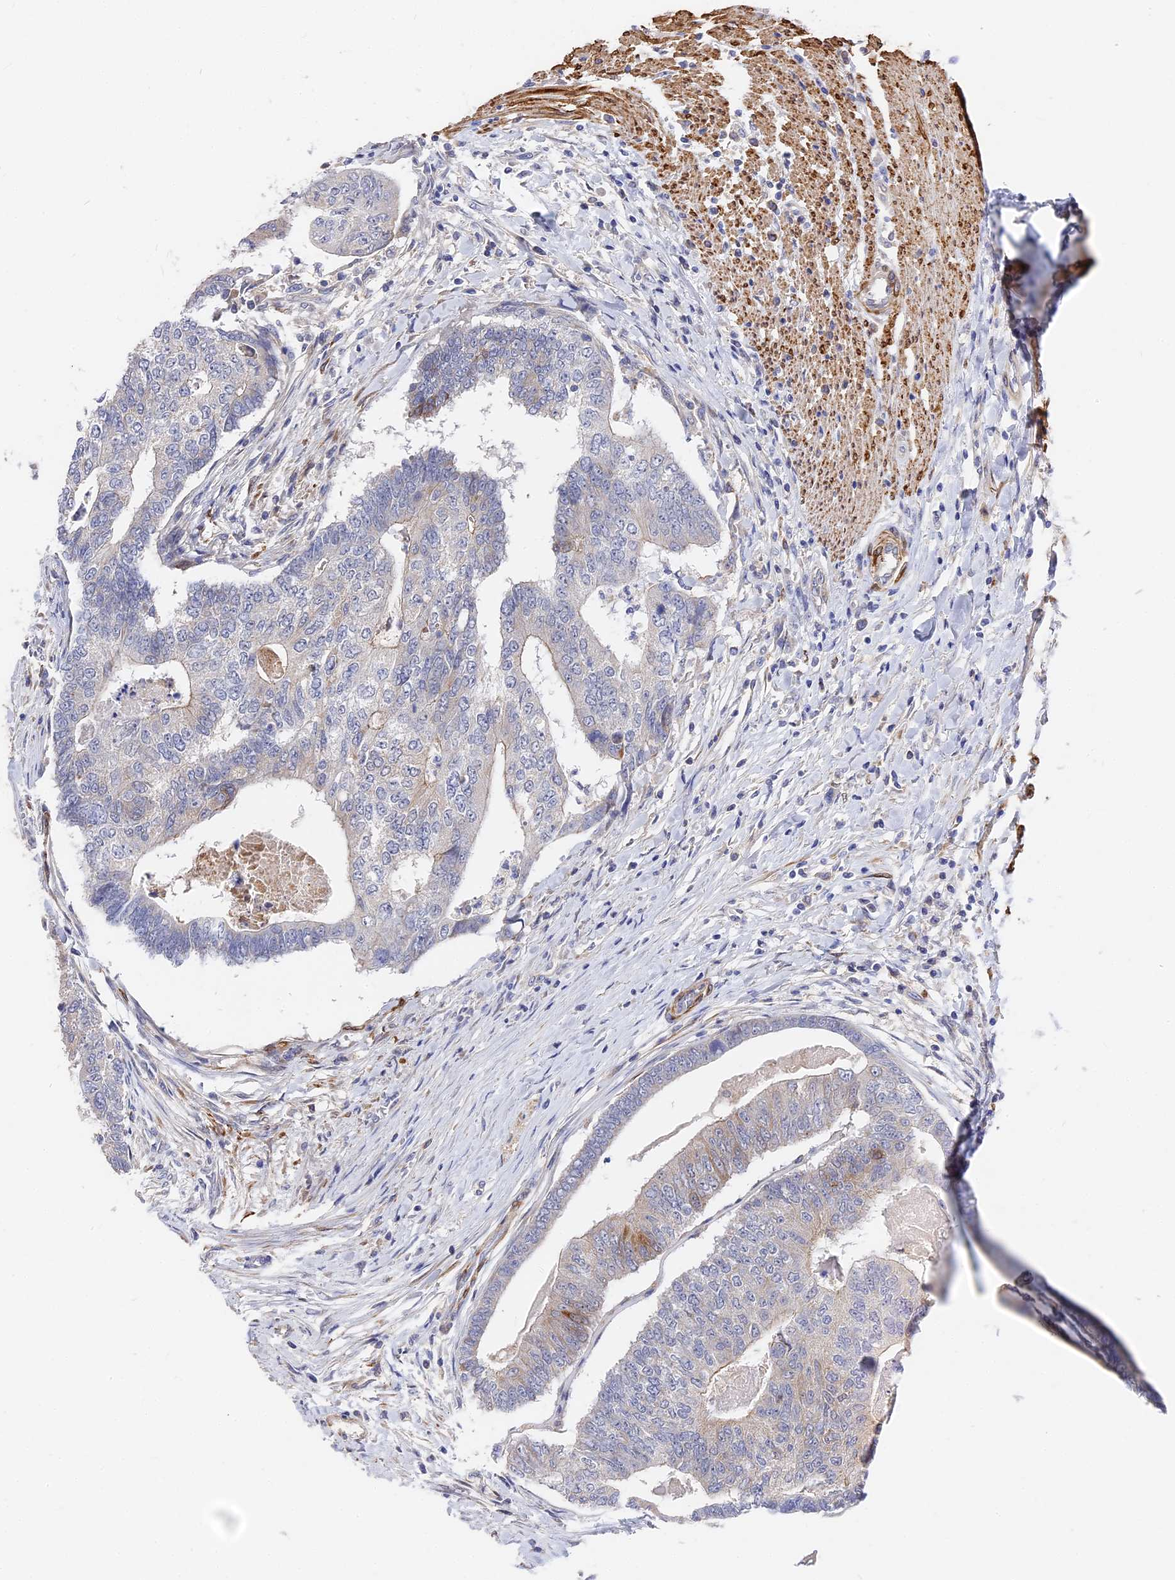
{"staining": {"intensity": "moderate", "quantity": "<25%", "location": "cytoplasmic/membranous"}, "tissue": "colorectal cancer", "cell_type": "Tumor cells", "image_type": "cancer", "snomed": [{"axis": "morphology", "description": "Adenocarcinoma, NOS"}, {"axis": "topography", "description": "Colon"}], "caption": "Protein expression analysis of human adenocarcinoma (colorectal) reveals moderate cytoplasmic/membranous staining in approximately <25% of tumor cells.", "gene": "CCDC113", "patient": {"sex": "female", "age": 67}}